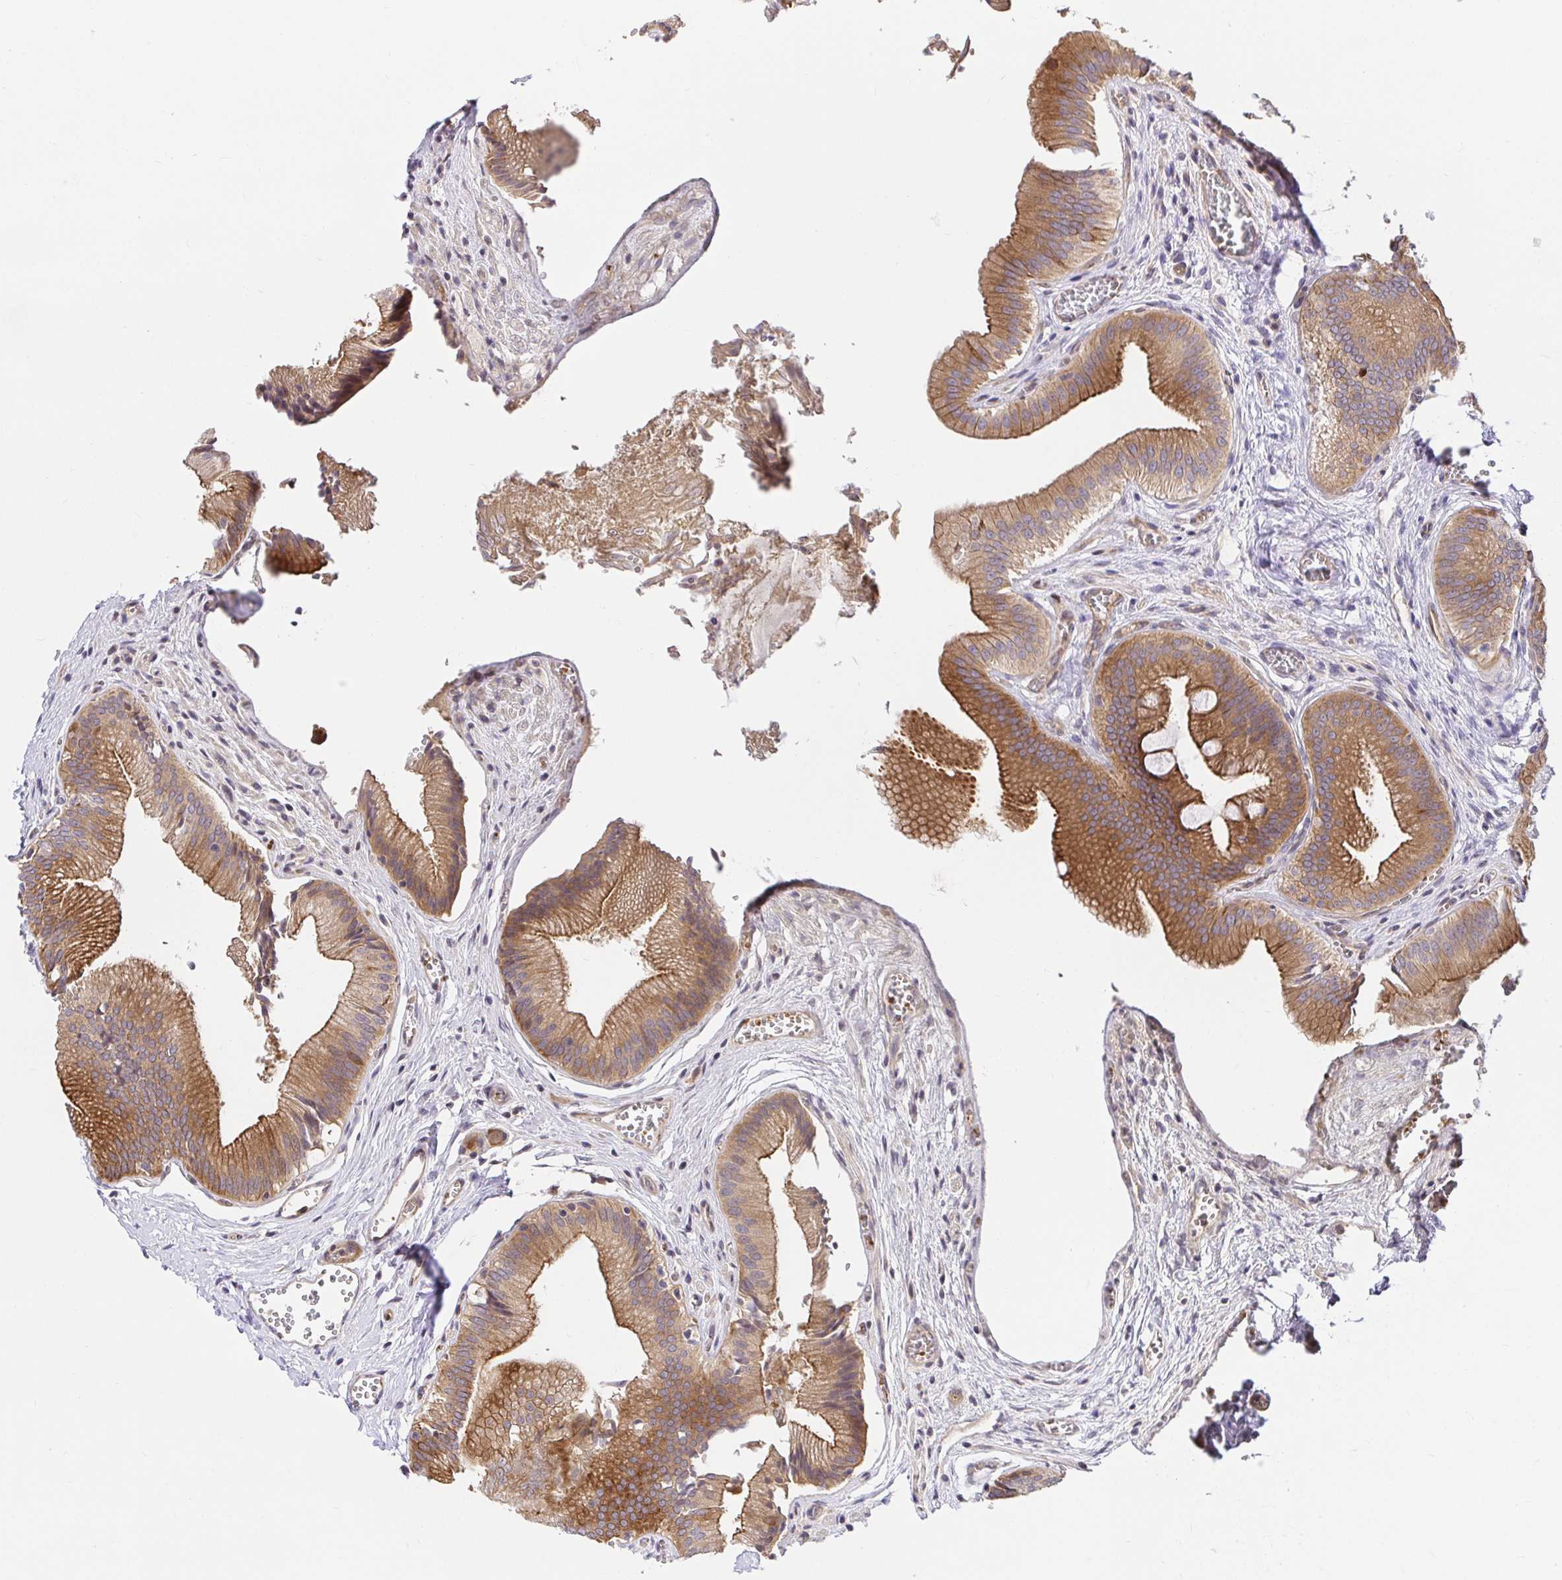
{"staining": {"intensity": "moderate", "quantity": ">75%", "location": "cytoplasmic/membranous"}, "tissue": "gallbladder", "cell_type": "Glandular cells", "image_type": "normal", "snomed": [{"axis": "morphology", "description": "Normal tissue, NOS"}, {"axis": "topography", "description": "Gallbladder"}], "caption": "The immunohistochemical stain highlights moderate cytoplasmic/membranous staining in glandular cells of unremarkable gallbladder. The protein of interest is stained brown, and the nuclei are stained in blue (DAB IHC with brightfield microscopy, high magnification).", "gene": "TRIM55", "patient": {"sex": "male", "age": 17}}